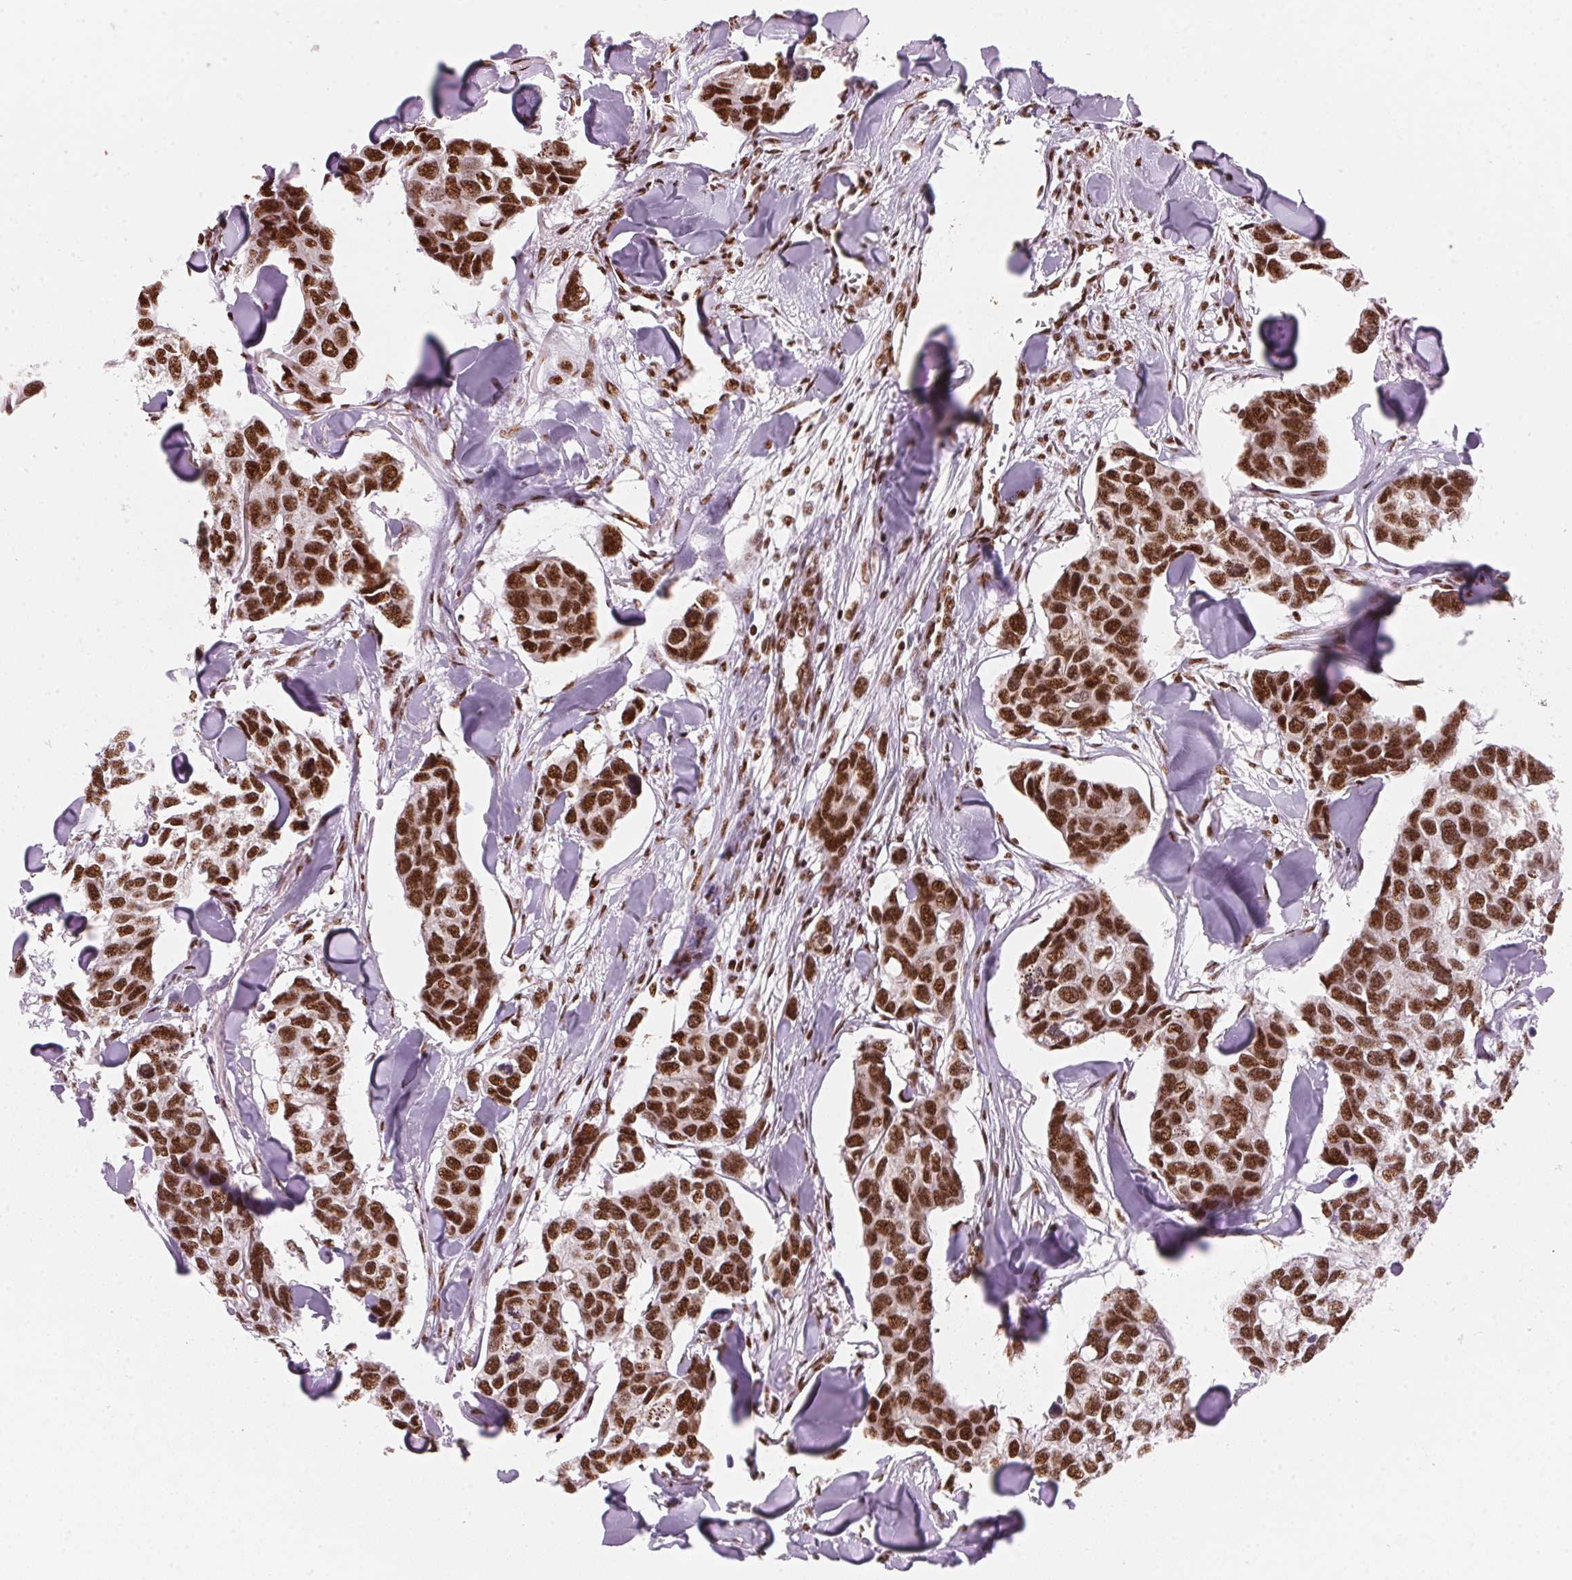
{"staining": {"intensity": "strong", "quantity": ">75%", "location": "nuclear"}, "tissue": "breast cancer", "cell_type": "Tumor cells", "image_type": "cancer", "snomed": [{"axis": "morphology", "description": "Duct carcinoma"}, {"axis": "topography", "description": "Breast"}], "caption": "This histopathology image demonstrates breast invasive ductal carcinoma stained with immunohistochemistry to label a protein in brown. The nuclear of tumor cells show strong positivity for the protein. Nuclei are counter-stained blue.", "gene": "NXF1", "patient": {"sex": "female", "age": 83}}